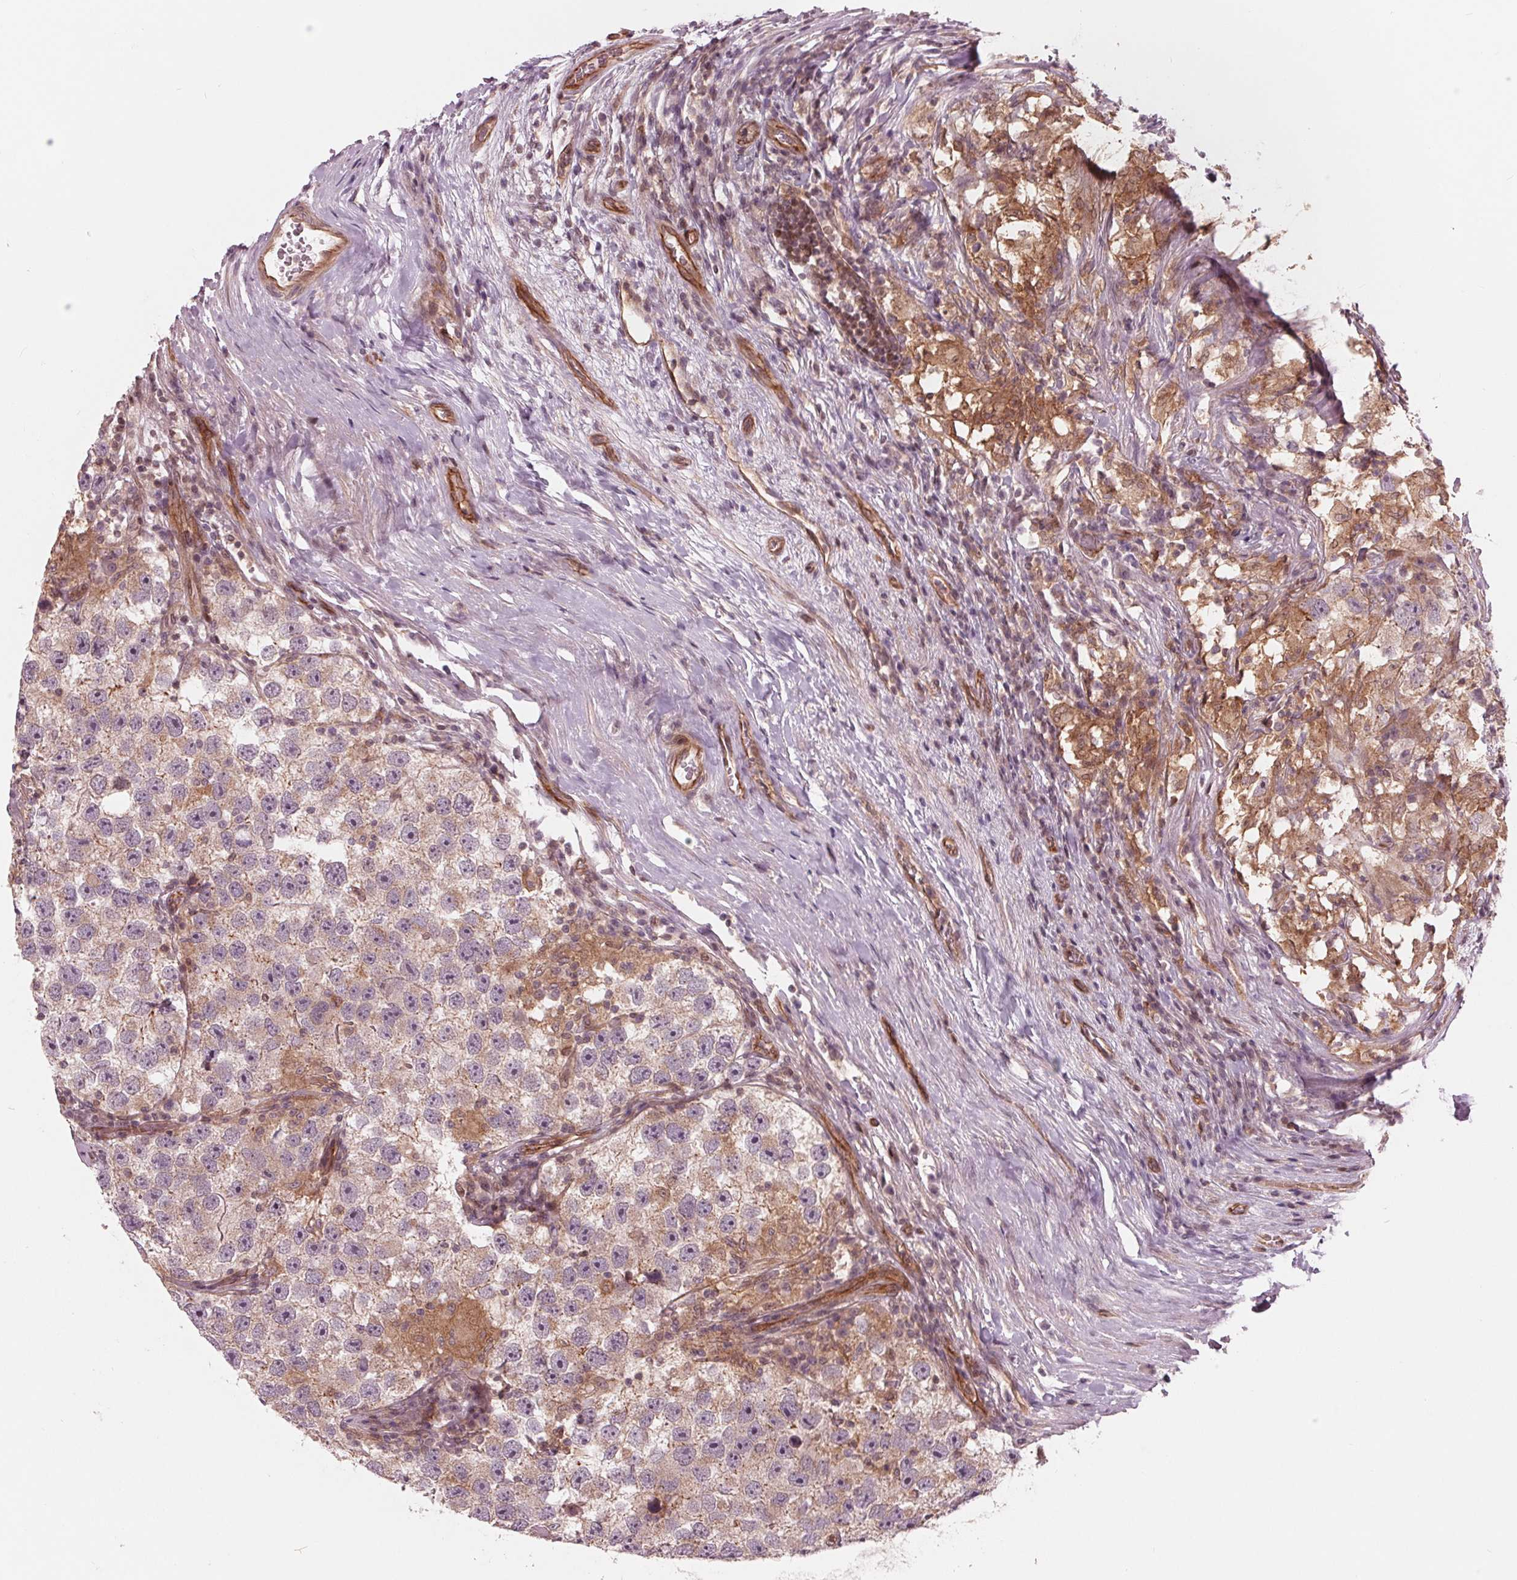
{"staining": {"intensity": "negative", "quantity": "none", "location": "none"}, "tissue": "testis cancer", "cell_type": "Tumor cells", "image_type": "cancer", "snomed": [{"axis": "morphology", "description": "Seminoma, NOS"}, {"axis": "topography", "description": "Testis"}], "caption": "Immunohistochemistry micrograph of neoplastic tissue: human testis cancer stained with DAB demonstrates no significant protein positivity in tumor cells.", "gene": "TXNIP", "patient": {"sex": "male", "age": 26}}